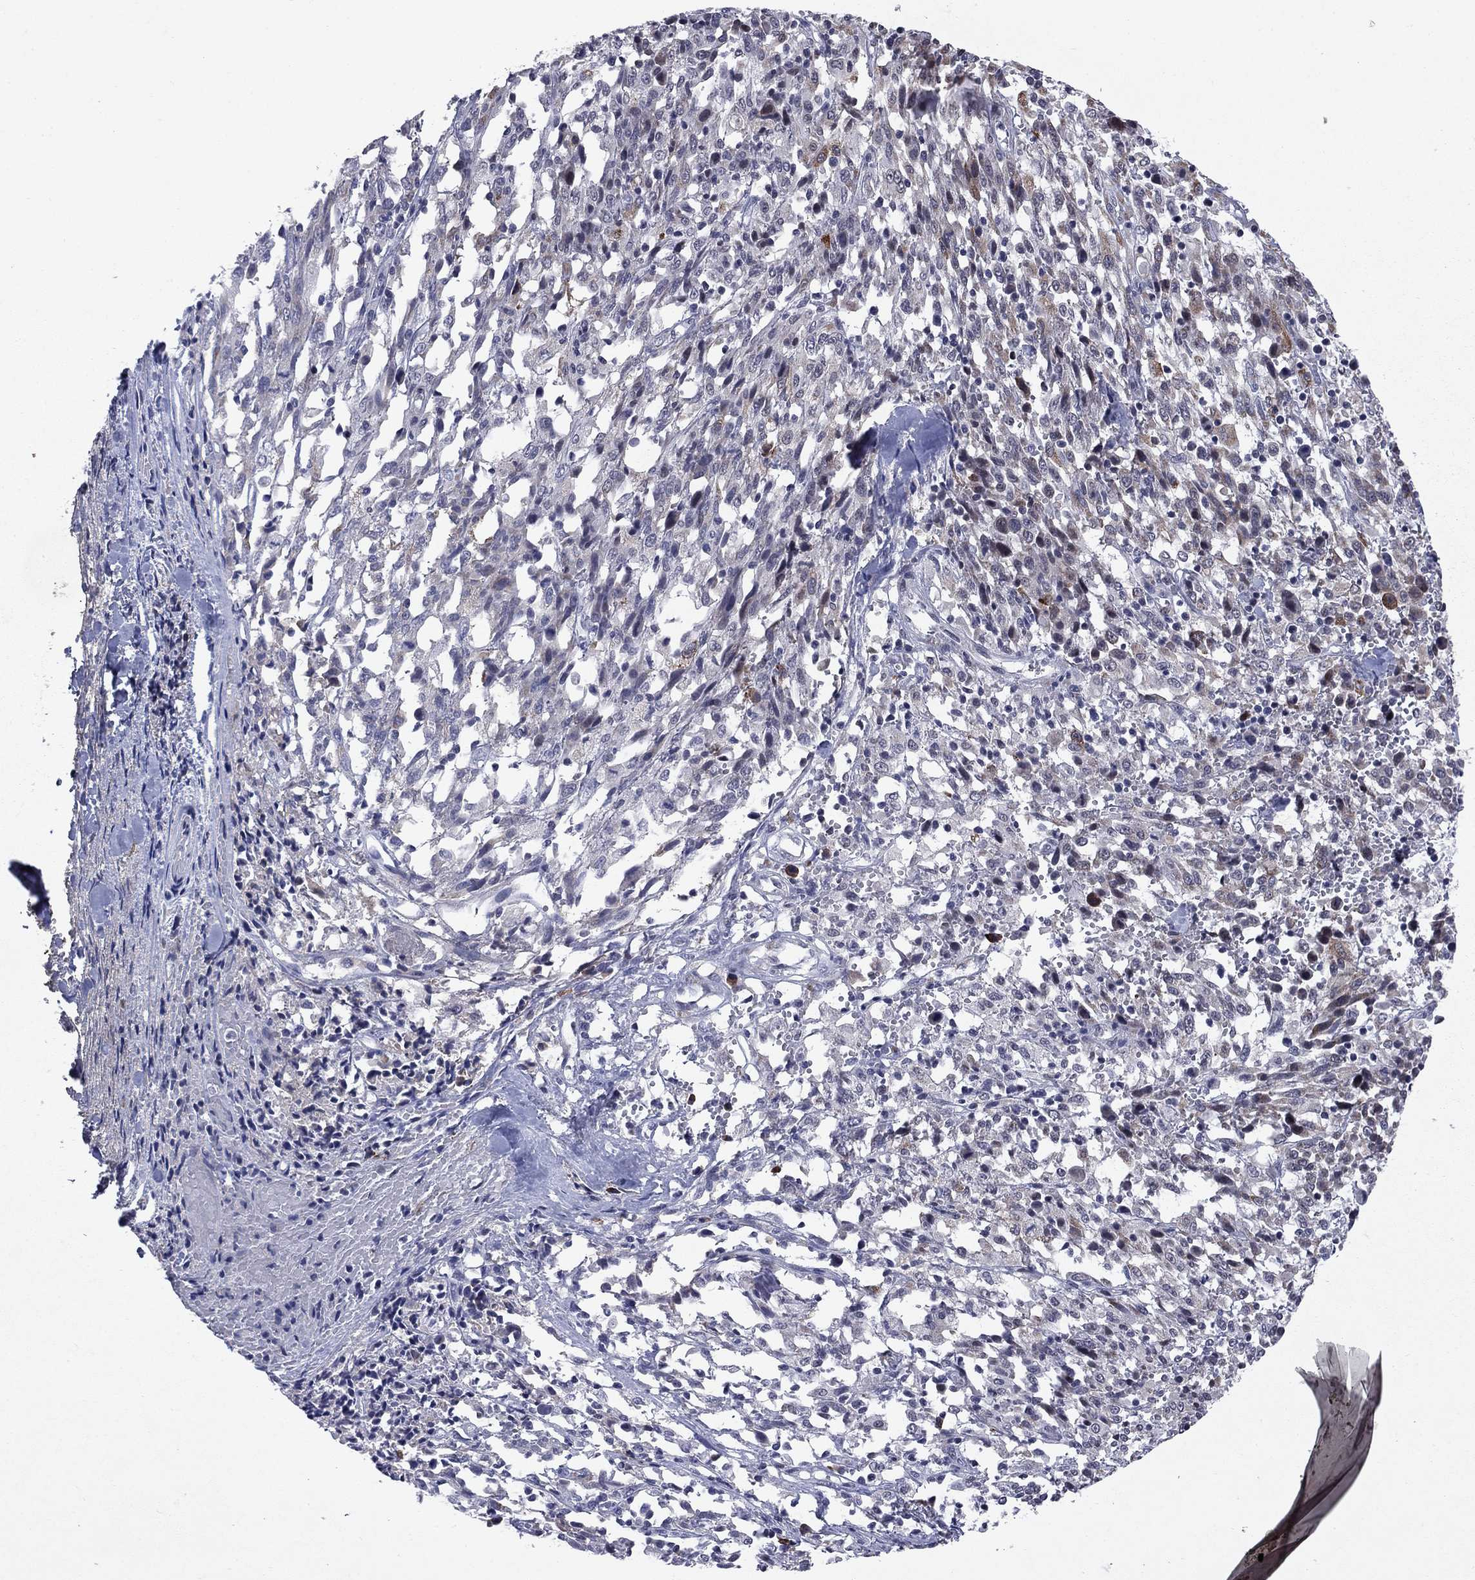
{"staining": {"intensity": "weak", "quantity": "<25%", "location": "cytoplasmic/membranous"}, "tissue": "melanoma", "cell_type": "Tumor cells", "image_type": "cancer", "snomed": [{"axis": "morphology", "description": "Malignant melanoma, NOS"}, {"axis": "topography", "description": "Skin"}], "caption": "Histopathology image shows no protein staining in tumor cells of malignant melanoma tissue.", "gene": "ECM1", "patient": {"sex": "female", "age": 91}}